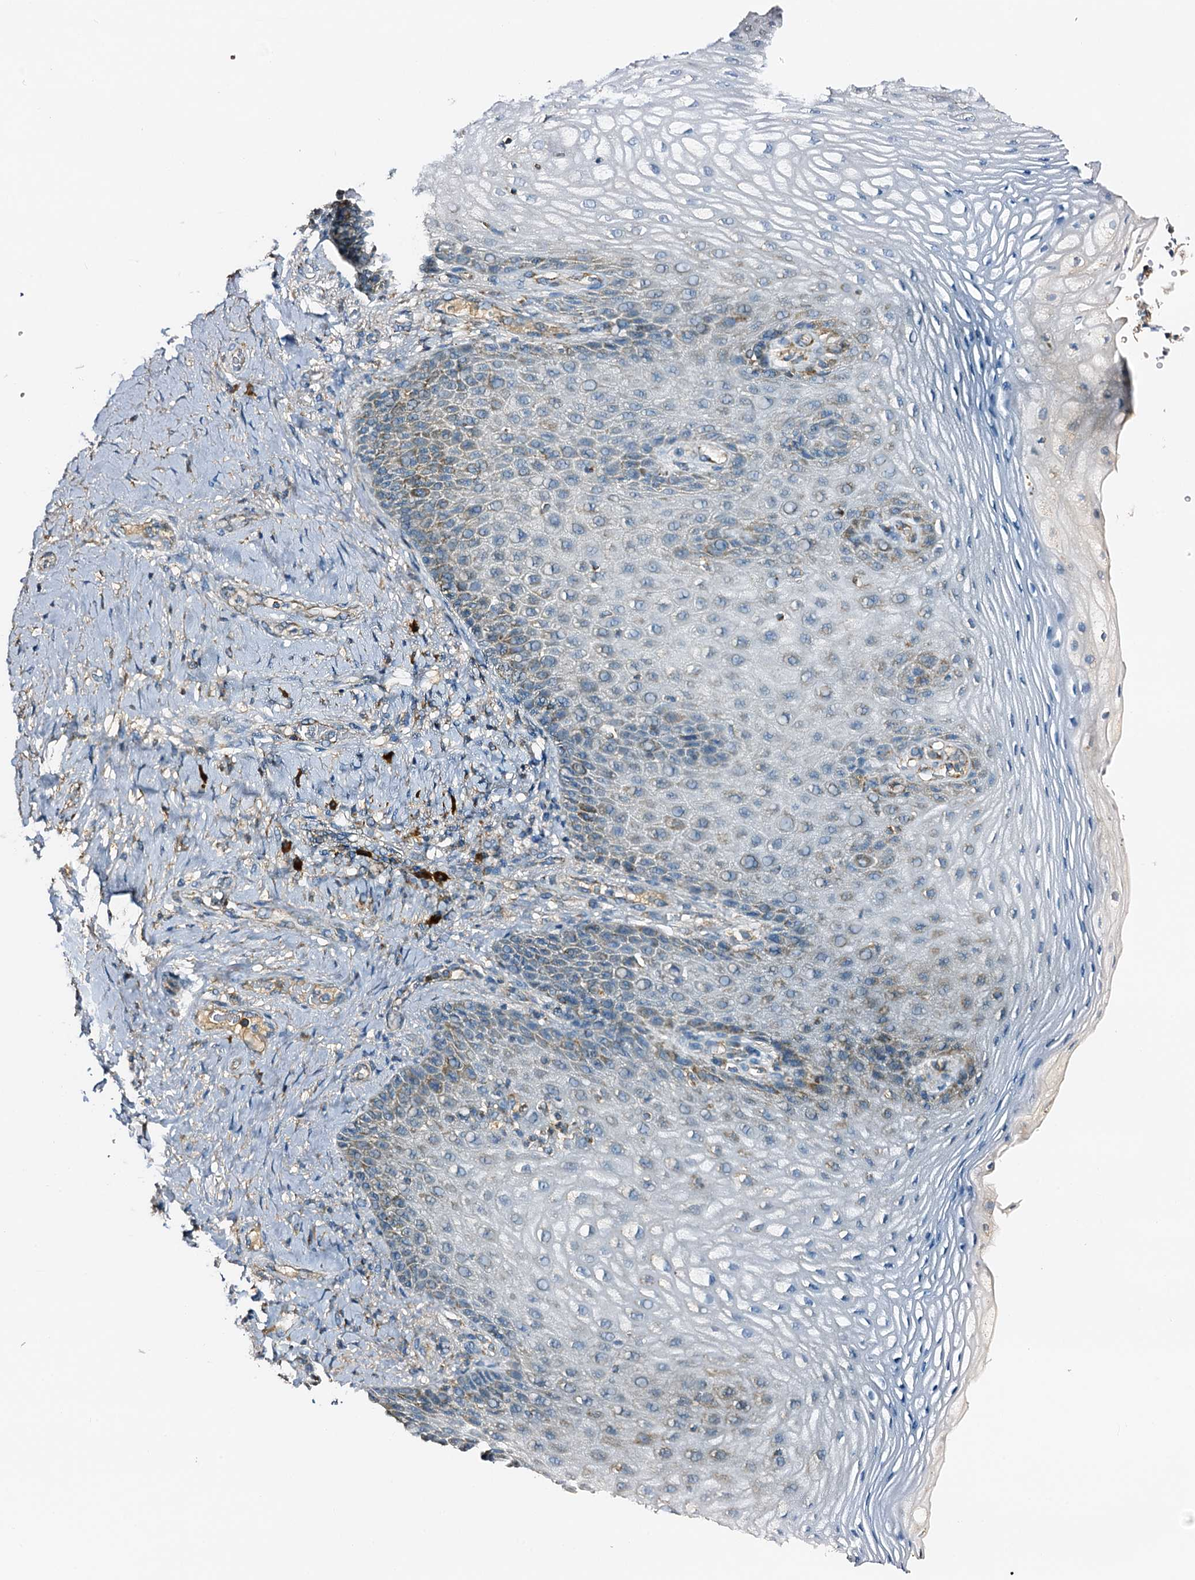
{"staining": {"intensity": "weak", "quantity": "25%-75%", "location": "cytoplasmic/membranous"}, "tissue": "vagina", "cell_type": "Squamous epithelial cells", "image_type": "normal", "snomed": [{"axis": "morphology", "description": "Normal tissue, NOS"}, {"axis": "topography", "description": "Vagina"}], "caption": "The photomicrograph displays staining of normal vagina, revealing weak cytoplasmic/membranous protein staining (brown color) within squamous epithelial cells. (Stains: DAB in brown, nuclei in blue, Microscopy: brightfield microscopy at high magnification).", "gene": "POC1A", "patient": {"sex": "female", "age": 60}}